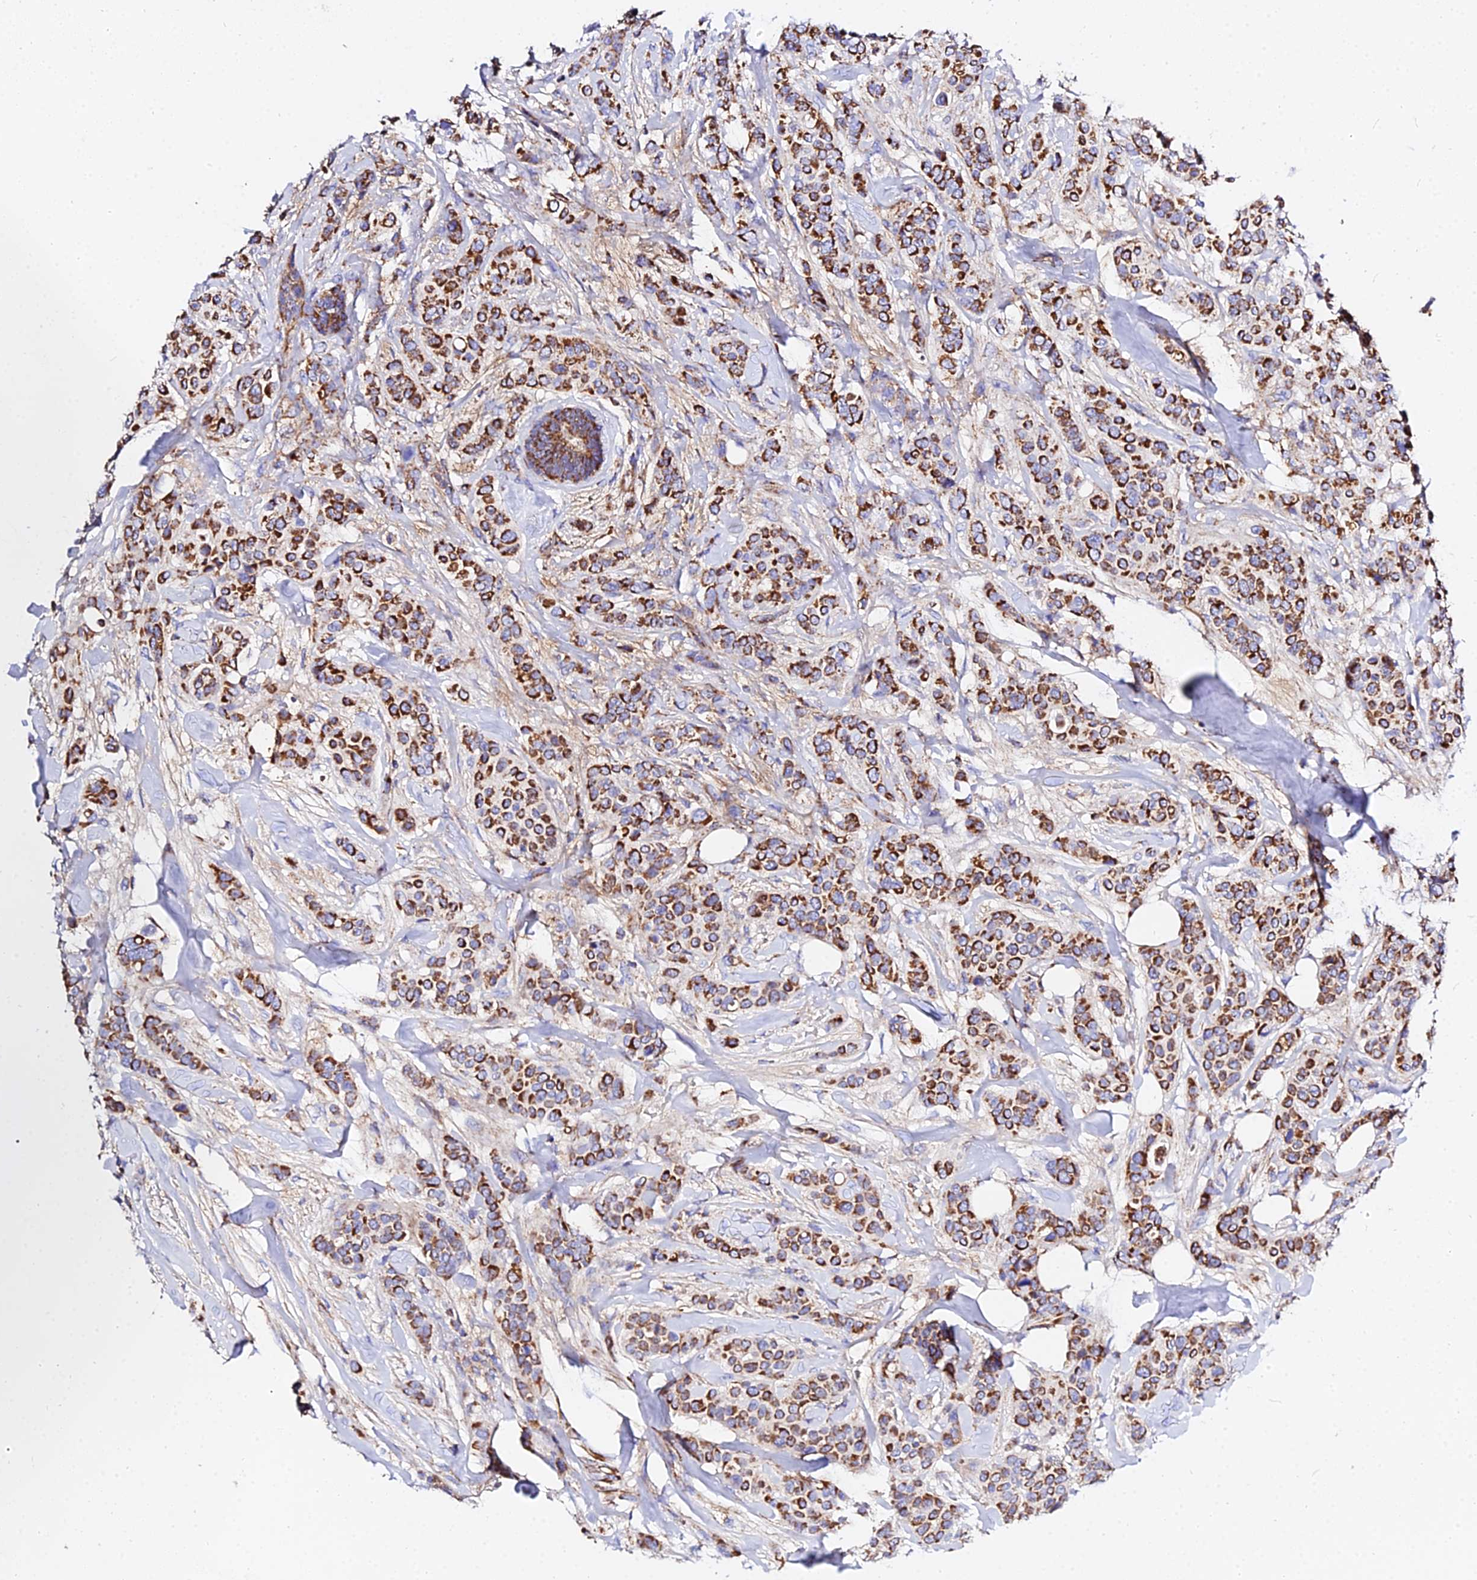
{"staining": {"intensity": "strong", "quantity": ">75%", "location": "cytoplasmic/membranous"}, "tissue": "breast cancer", "cell_type": "Tumor cells", "image_type": "cancer", "snomed": [{"axis": "morphology", "description": "Lobular carcinoma"}, {"axis": "topography", "description": "Breast"}], "caption": "Lobular carcinoma (breast) stained for a protein (brown) demonstrates strong cytoplasmic/membranous positive positivity in approximately >75% of tumor cells.", "gene": "ZNF573", "patient": {"sex": "female", "age": 51}}